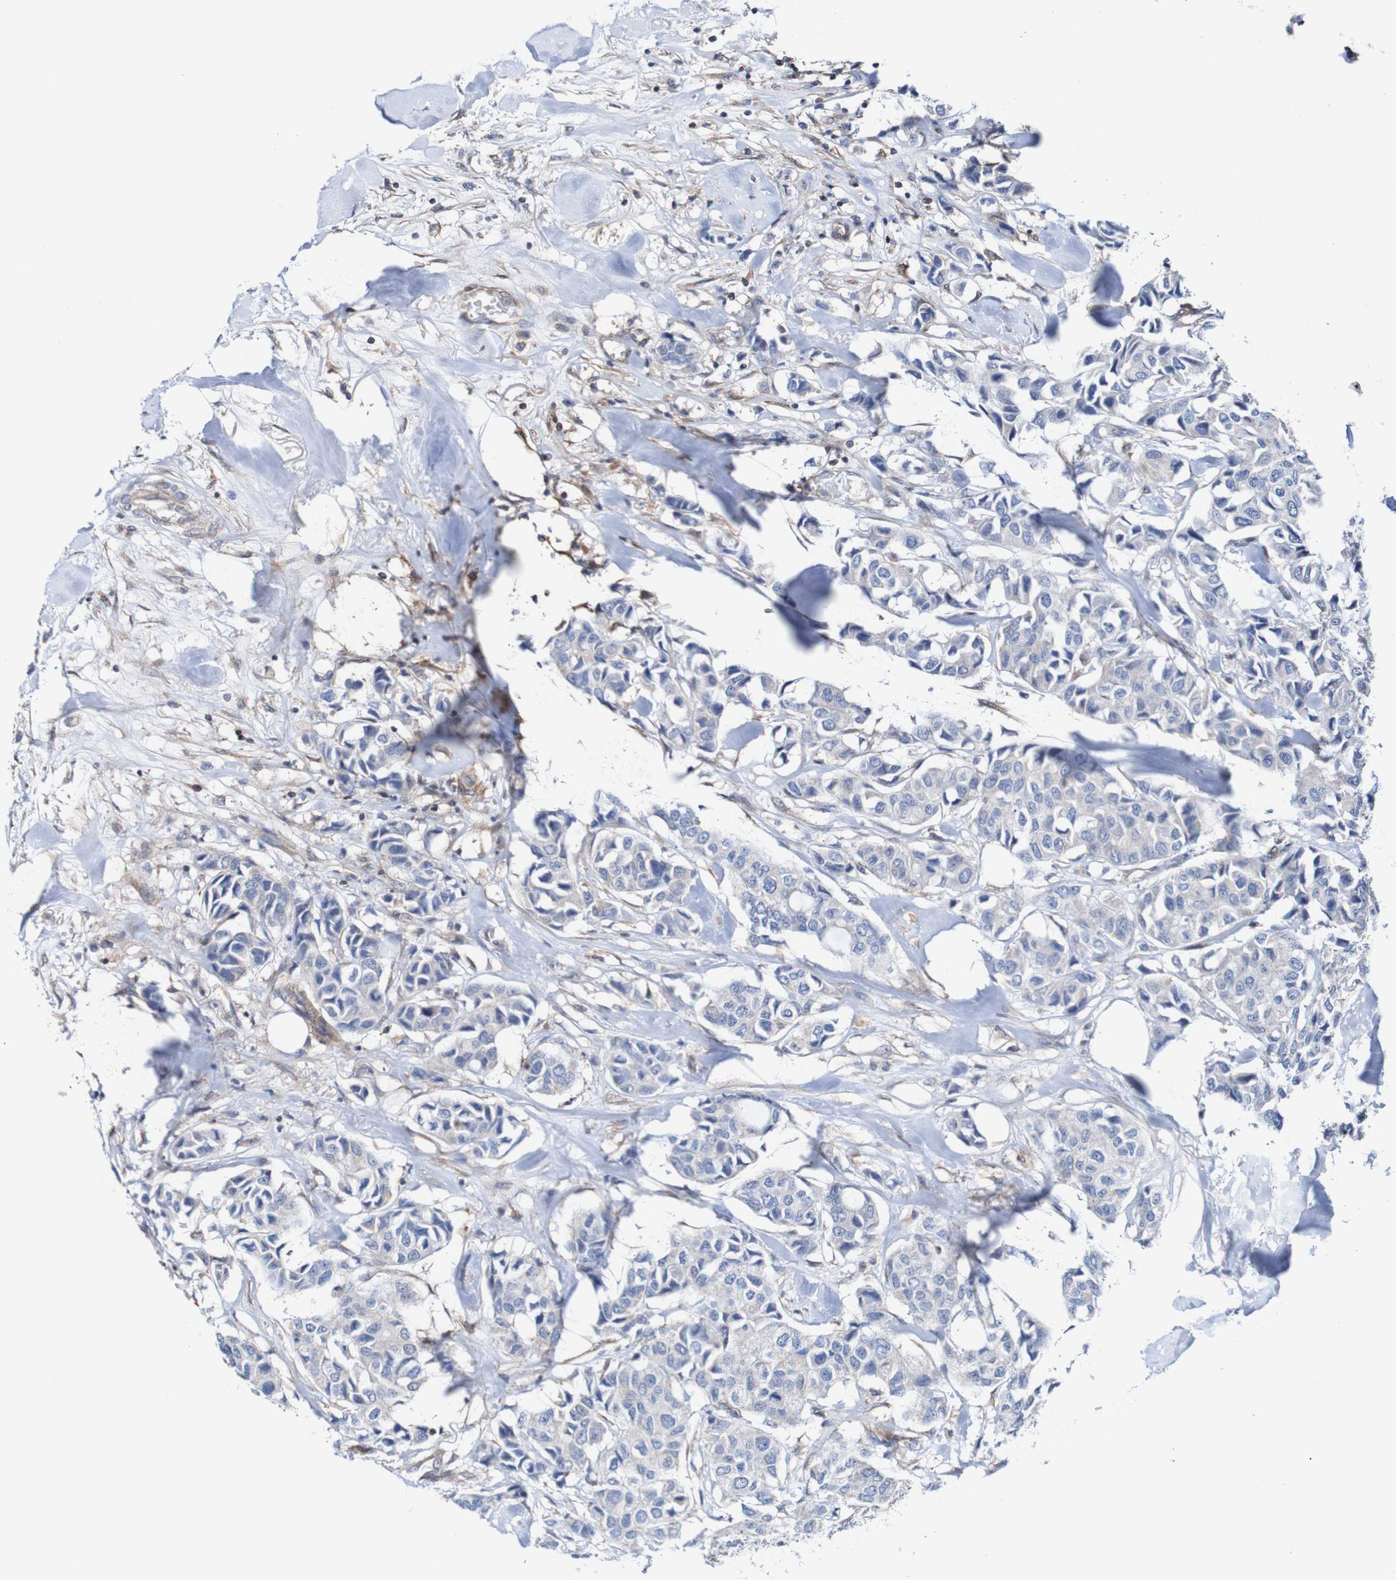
{"staining": {"intensity": "negative", "quantity": "none", "location": "none"}, "tissue": "breast cancer", "cell_type": "Tumor cells", "image_type": "cancer", "snomed": [{"axis": "morphology", "description": "Duct carcinoma"}, {"axis": "topography", "description": "Breast"}], "caption": "This is an immunohistochemistry (IHC) micrograph of human intraductal carcinoma (breast). There is no expression in tumor cells.", "gene": "RIGI", "patient": {"sex": "female", "age": 80}}